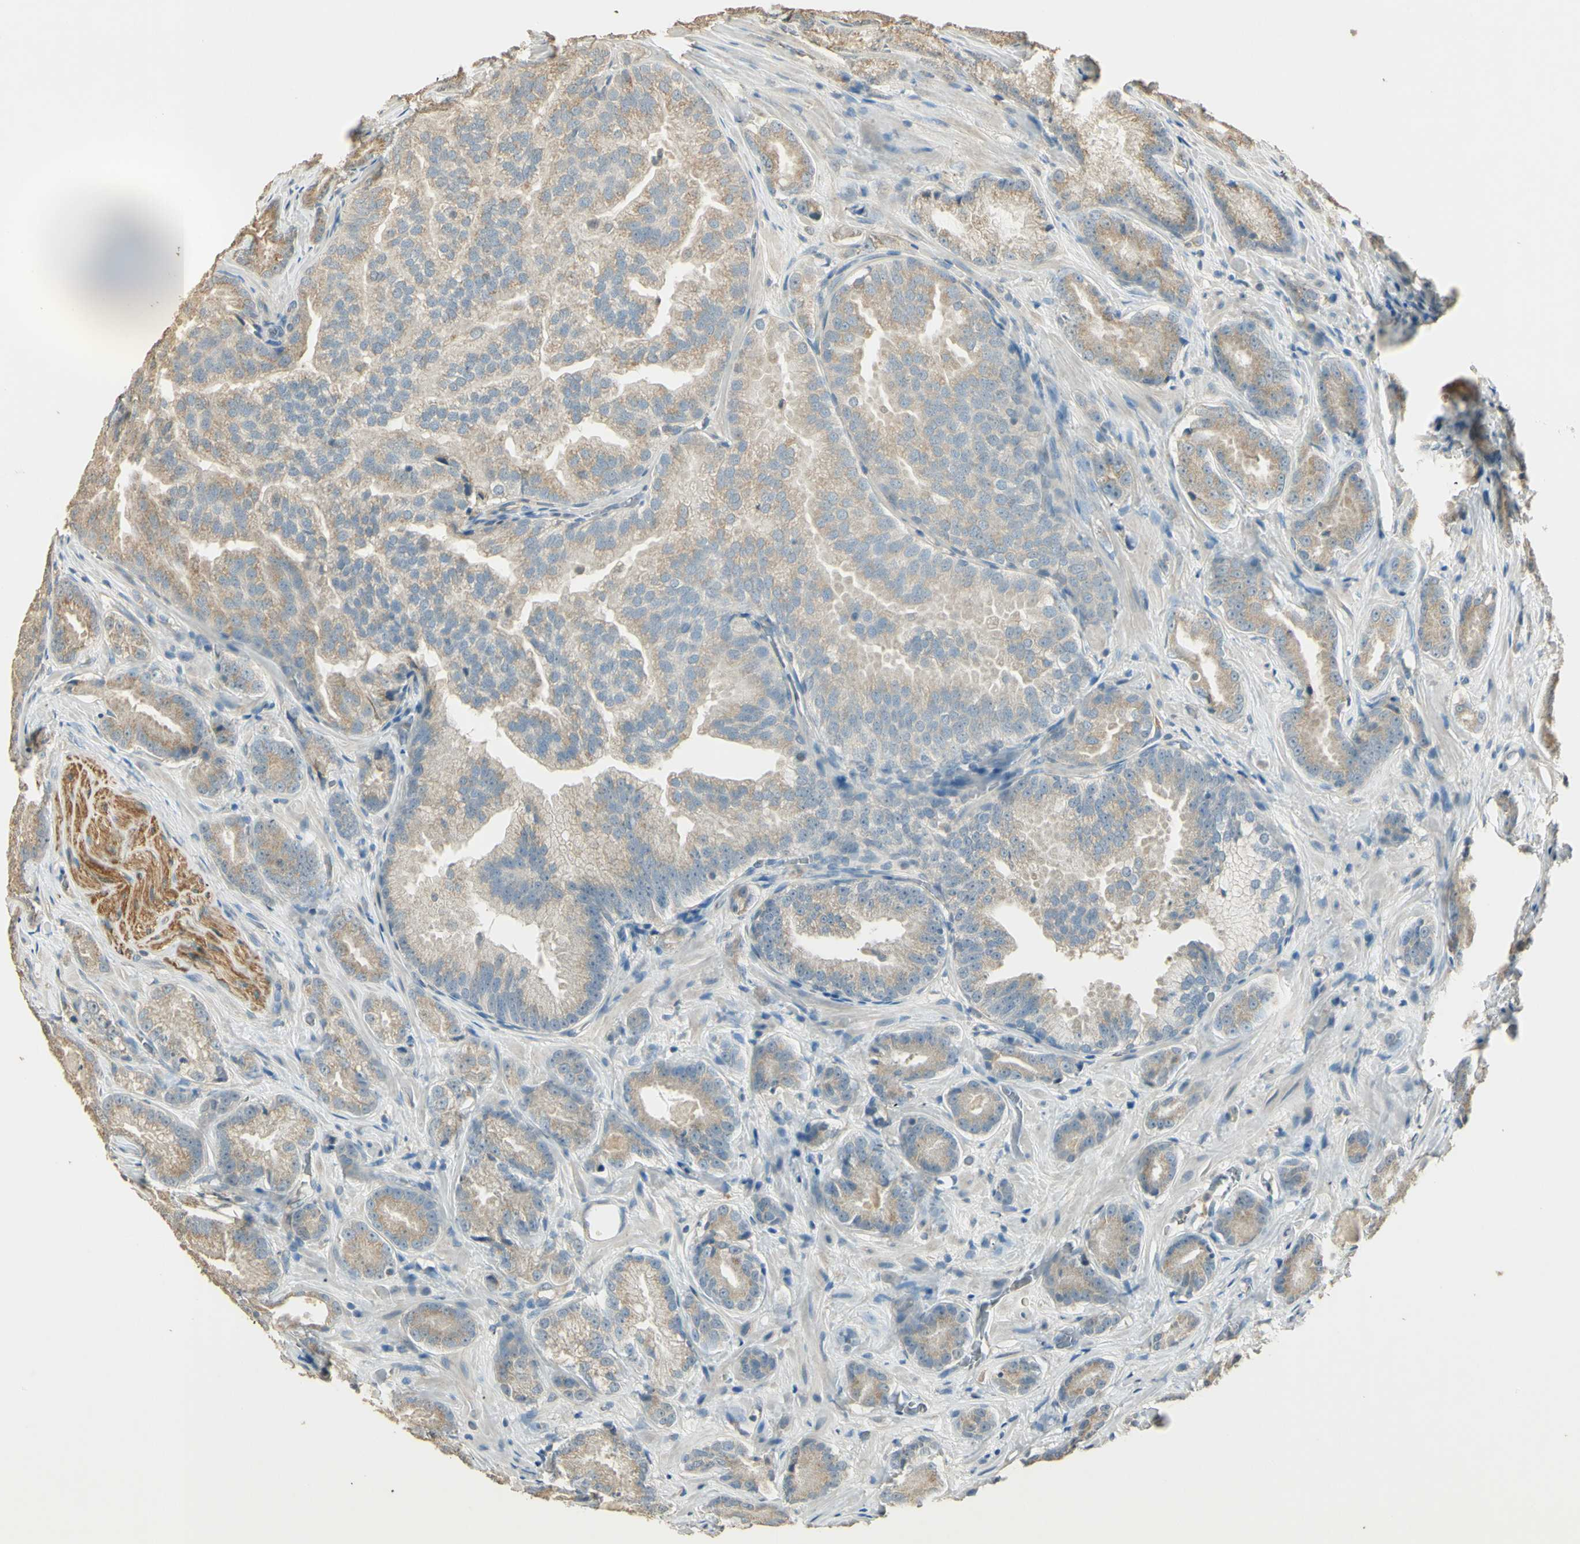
{"staining": {"intensity": "weak", "quantity": ">75%", "location": "cytoplasmic/membranous"}, "tissue": "prostate cancer", "cell_type": "Tumor cells", "image_type": "cancer", "snomed": [{"axis": "morphology", "description": "Adenocarcinoma, High grade"}, {"axis": "topography", "description": "Prostate"}], "caption": "Prostate cancer stained for a protein (brown) demonstrates weak cytoplasmic/membranous positive staining in approximately >75% of tumor cells.", "gene": "UXS1", "patient": {"sex": "male", "age": 64}}